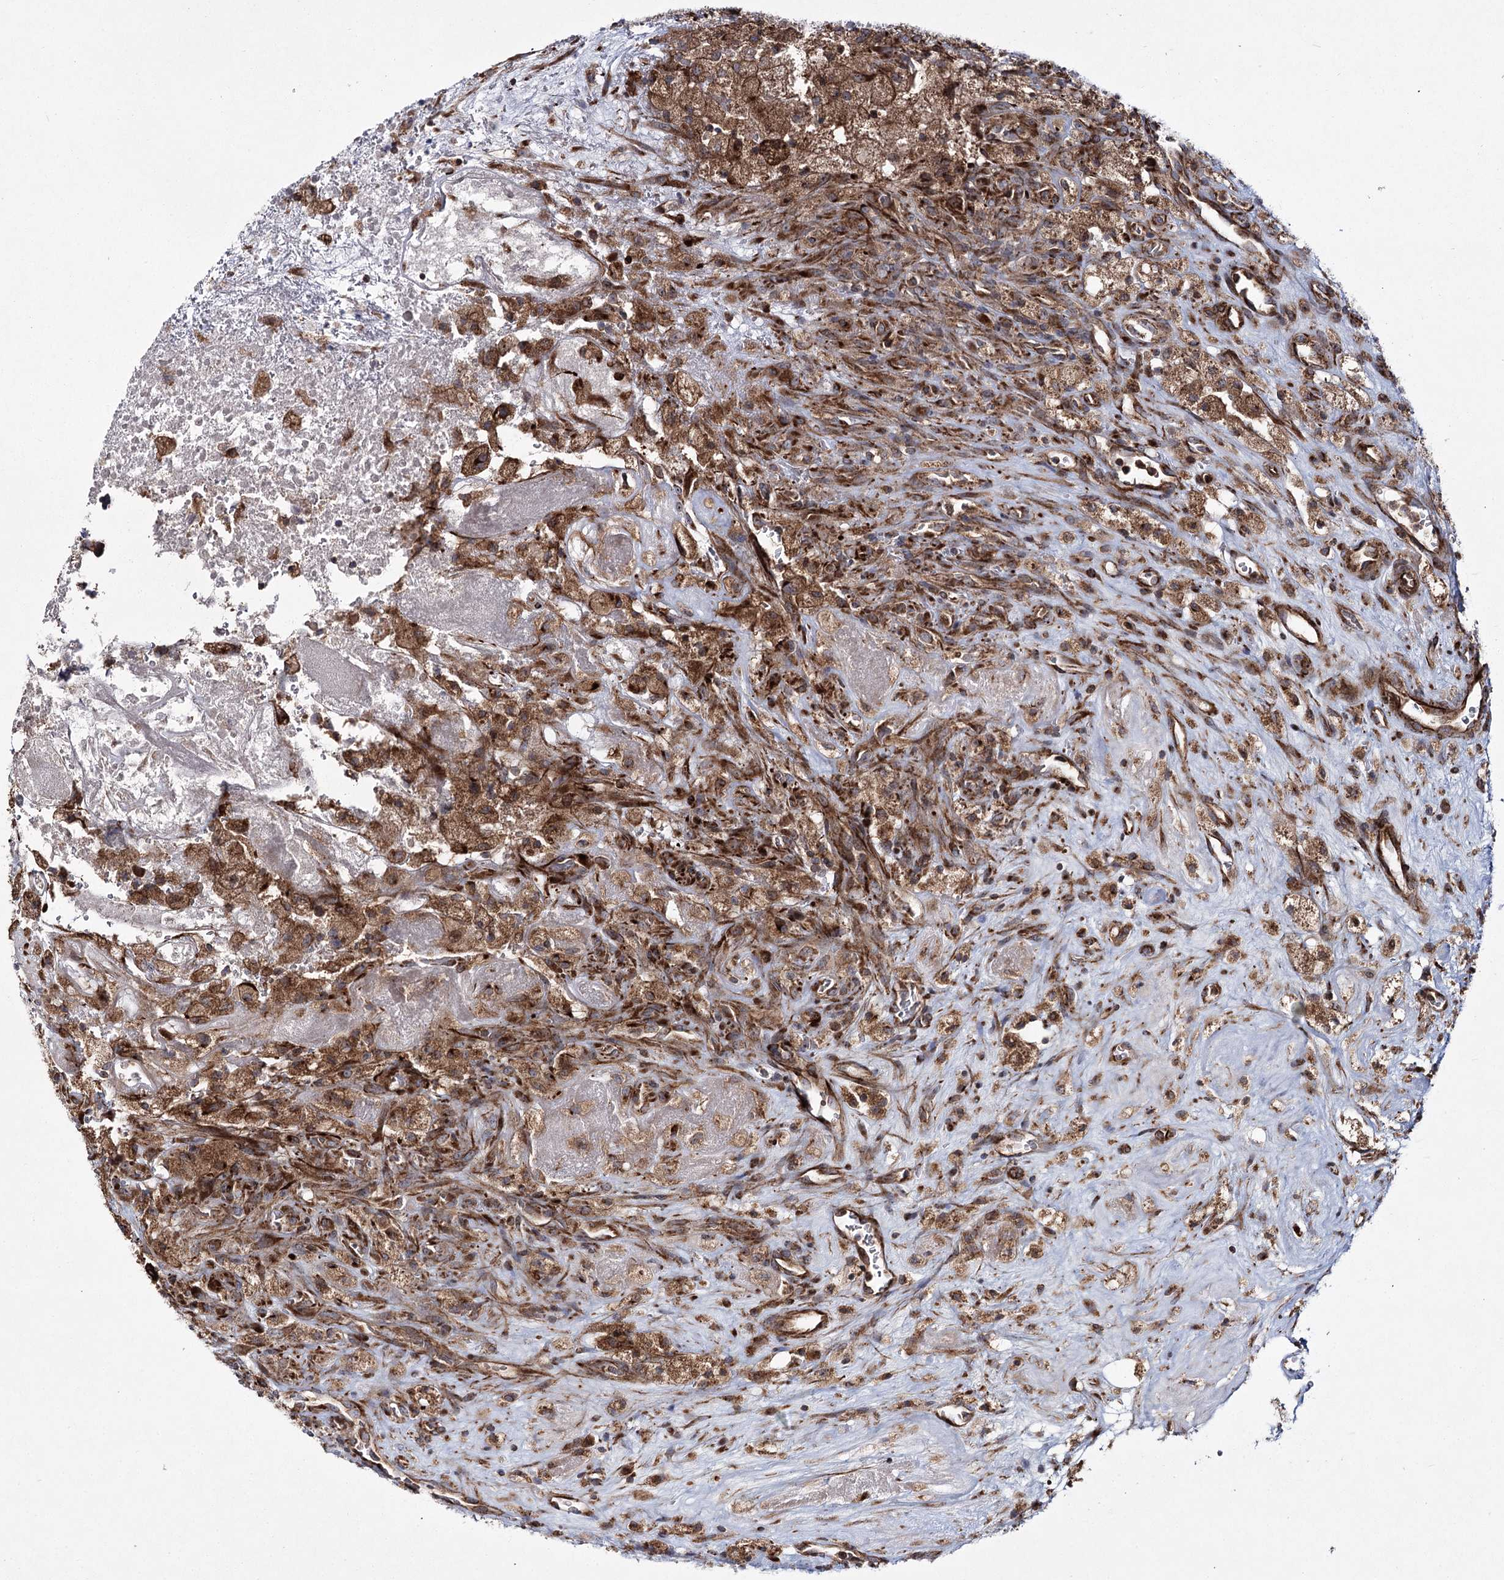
{"staining": {"intensity": "moderate", "quantity": ">75%", "location": "cytoplasmic/membranous"}, "tissue": "glioma", "cell_type": "Tumor cells", "image_type": "cancer", "snomed": [{"axis": "morphology", "description": "Glioma, malignant, High grade"}, {"axis": "topography", "description": "Brain"}], "caption": "The image reveals immunohistochemical staining of high-grade glioma (malignant). There is moderate cytoplasmic/membranous expression is appreciated in about >75% of tumor cells.", "gene": "HECTD2", "patient": {"sex": "male", "age": 76}}